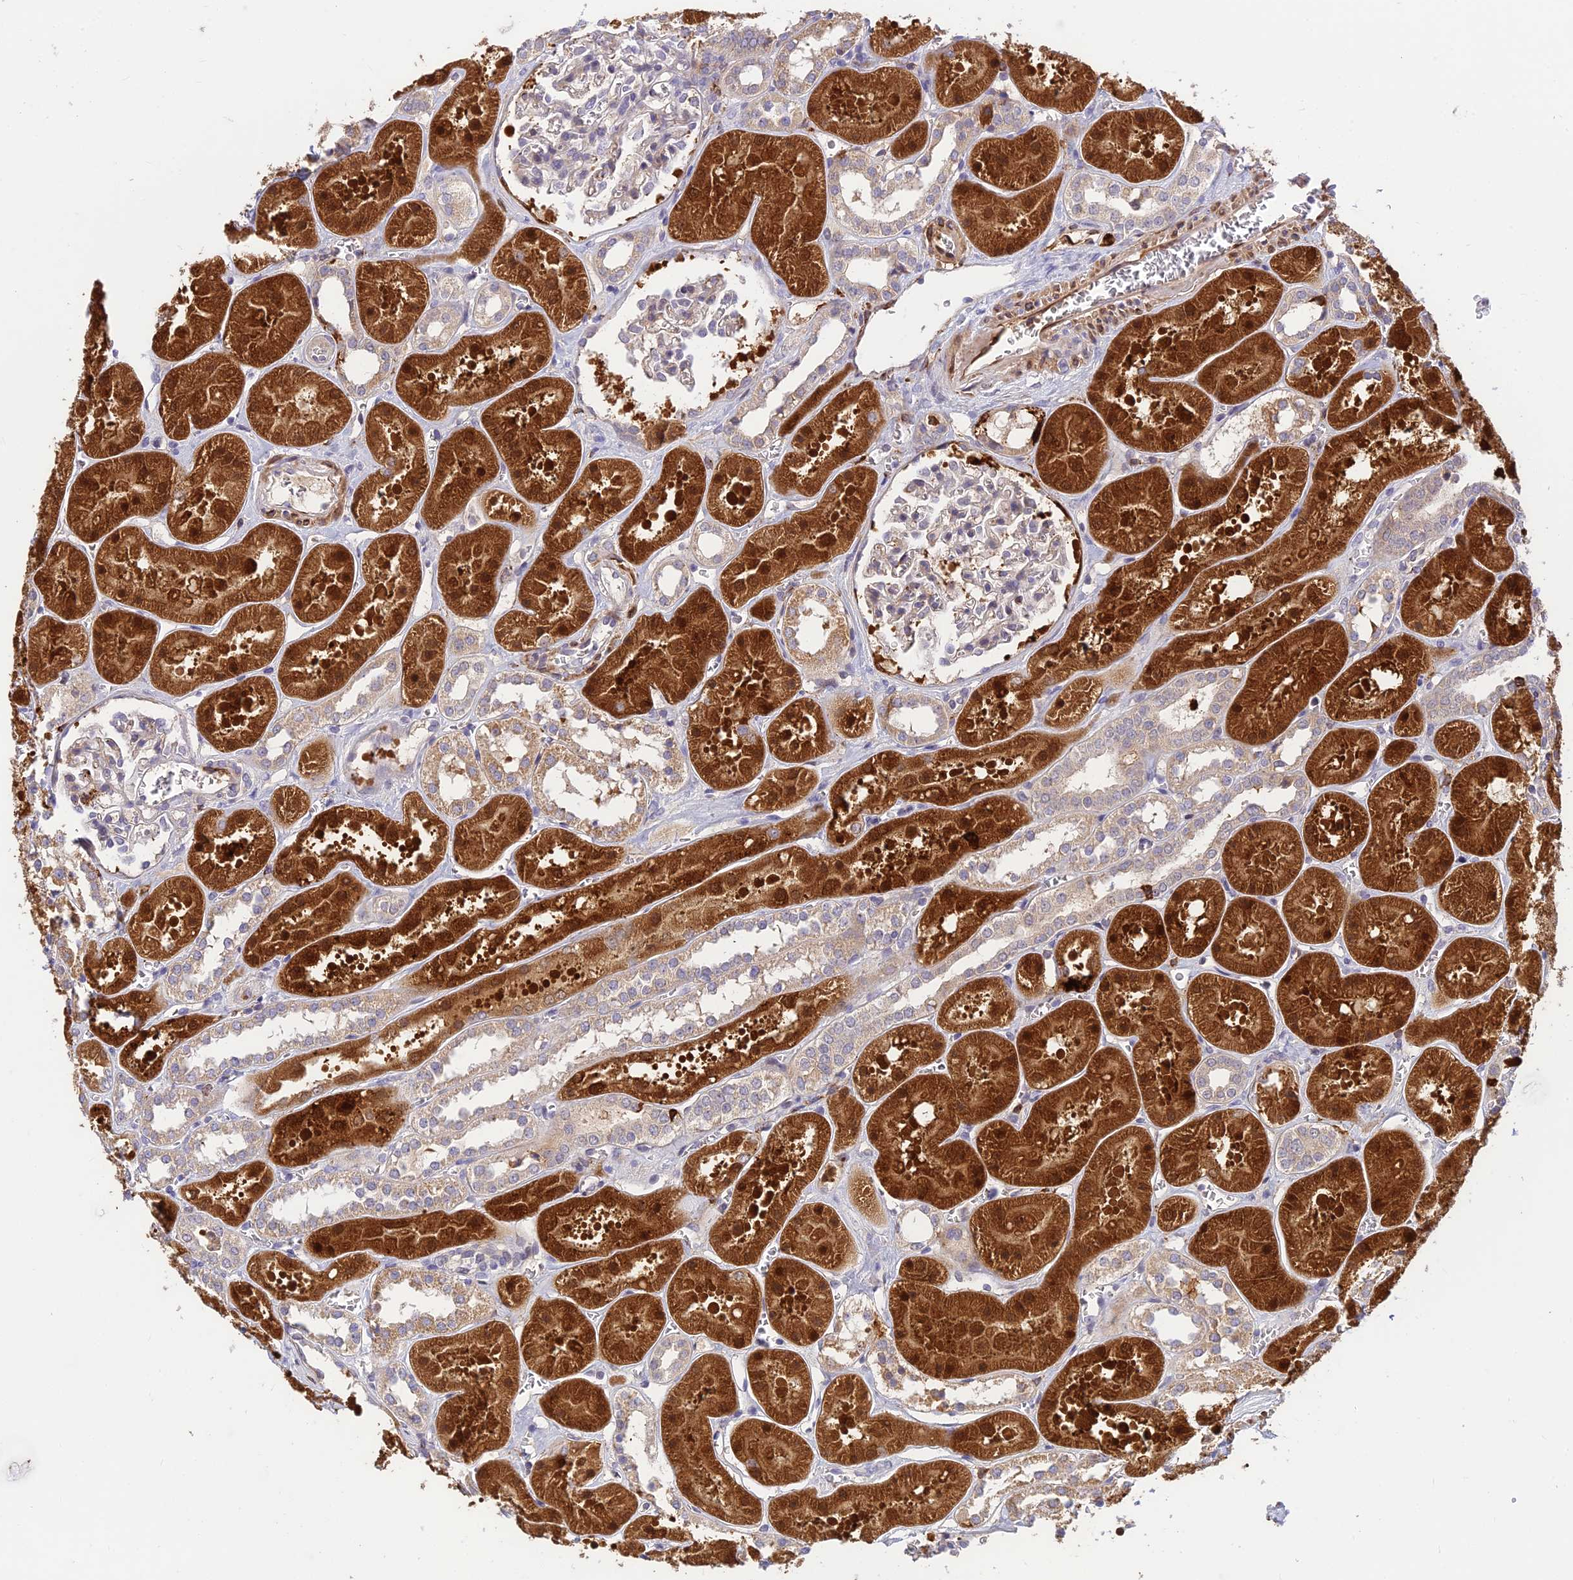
{"staining": {"intensity": "negative", "quantity": "none", "location": "none"}, "tissue": "kidney", "cell_type": "Cells in glomeruli", "image_type": "normal", "snomed": [{"axis": "morphology", "description": "Normal tissue, NOS"}, {"axis": "topography", "description": "Kidney"}], "caption": "This micrograph is of unremarkable kidney stained with immunohistochemistry (IHC) to label a protein in brown with the nuclei are counter-stained blue. There is no staining in cells in glomeruli. (Brightfield microscopy of DAB immunohistochemistry (IHC) at high magnification).", "gene": "ASPDH", "patient": {"sex": "female", "age": 41}}